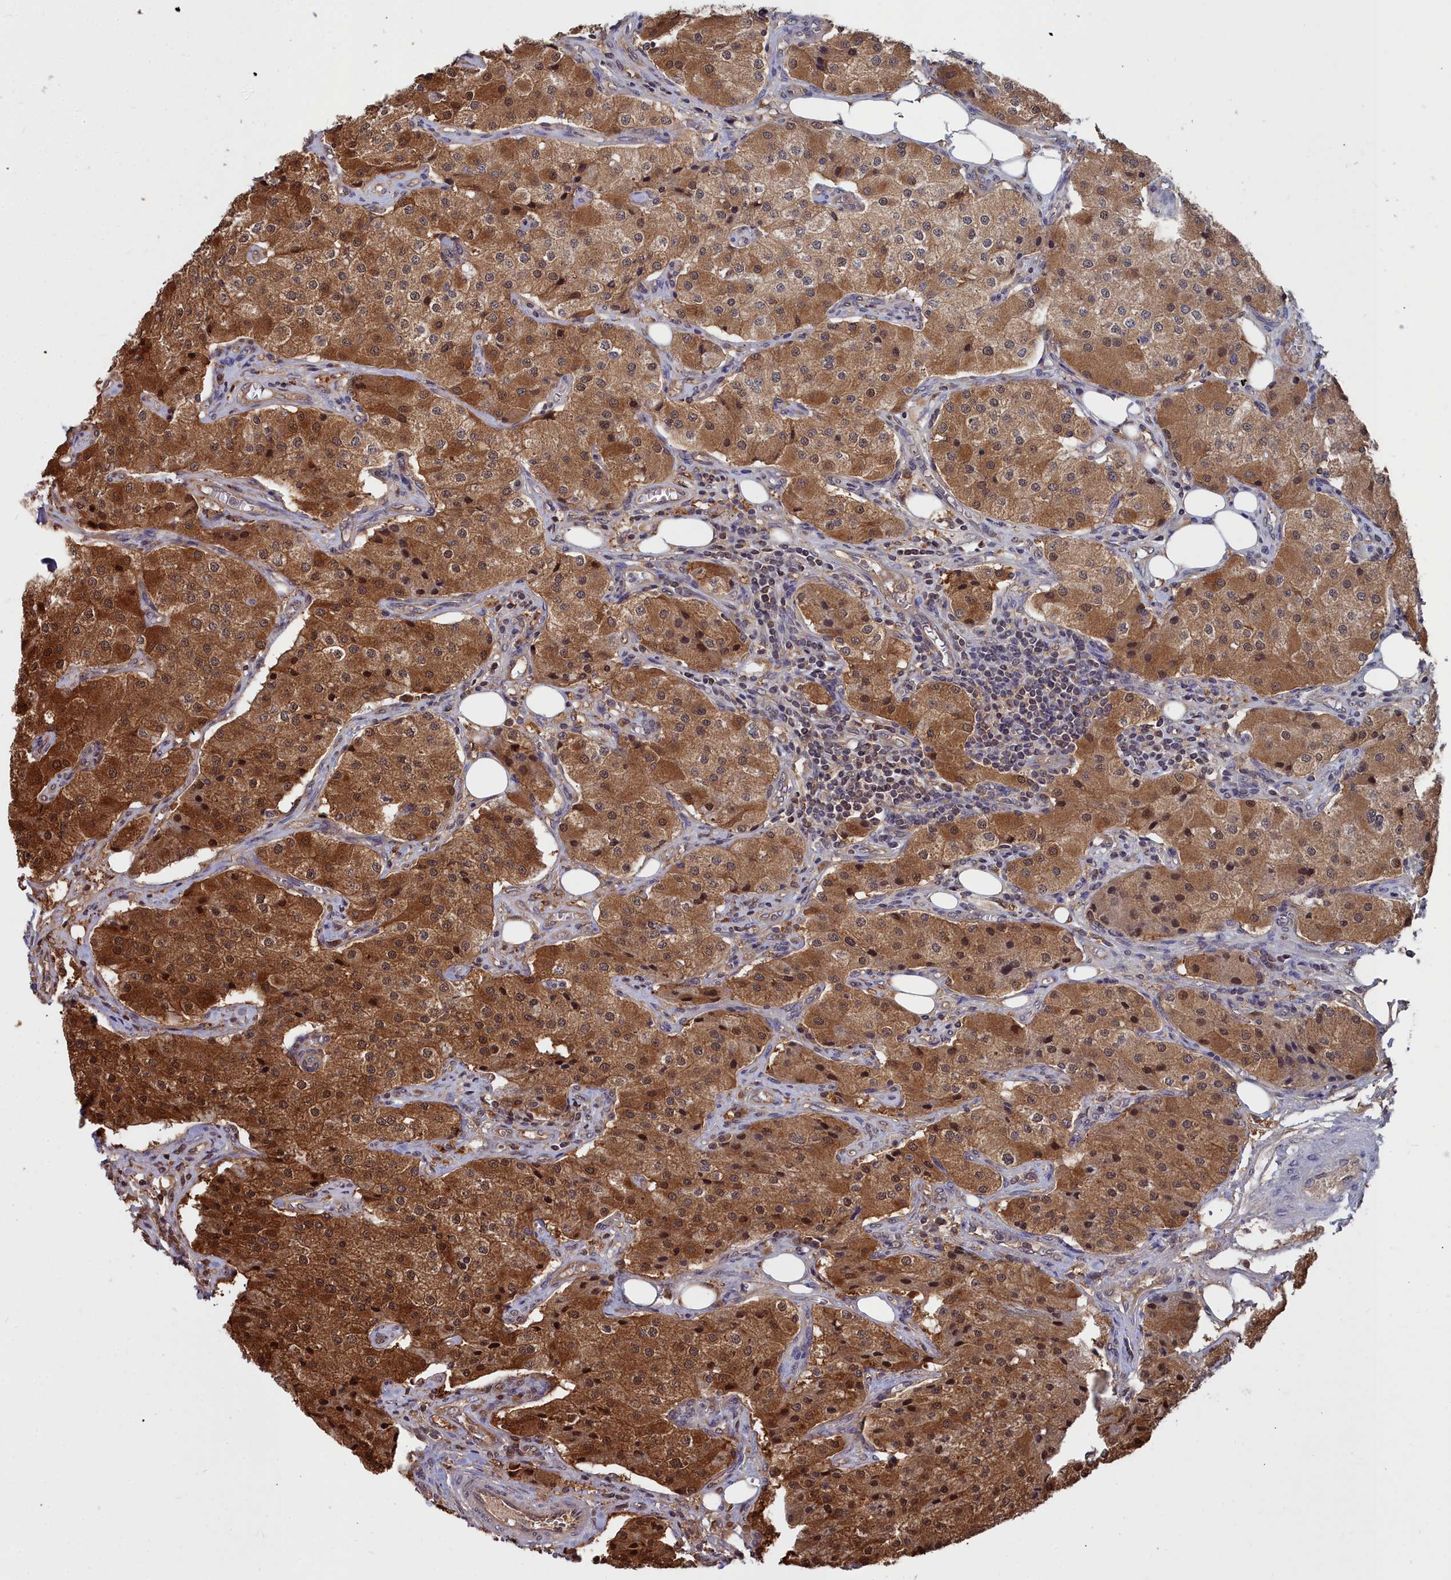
{"staining": {"intensity": "moderate", "quantity": ">75%", "location": "cytoplasmic/membranous,nuclear"}, "tissue": "carcinoid", "cell_type": "Tumor cells", "image_type": "cancer", "snomed": [{"axis": "morphology", "description": "Carcinoid, malignant, NOS"}, {"axis": "topography", "description": "Colon"}], "caption": "Human carcinoid stained for a protein (brown) reveals moderate cytoplasmic/membranous and nuclear positive expression in approximately >75% of tumor cells.", "gene": "GFRA2", "patient": {"sex": "female", "age": 52}}